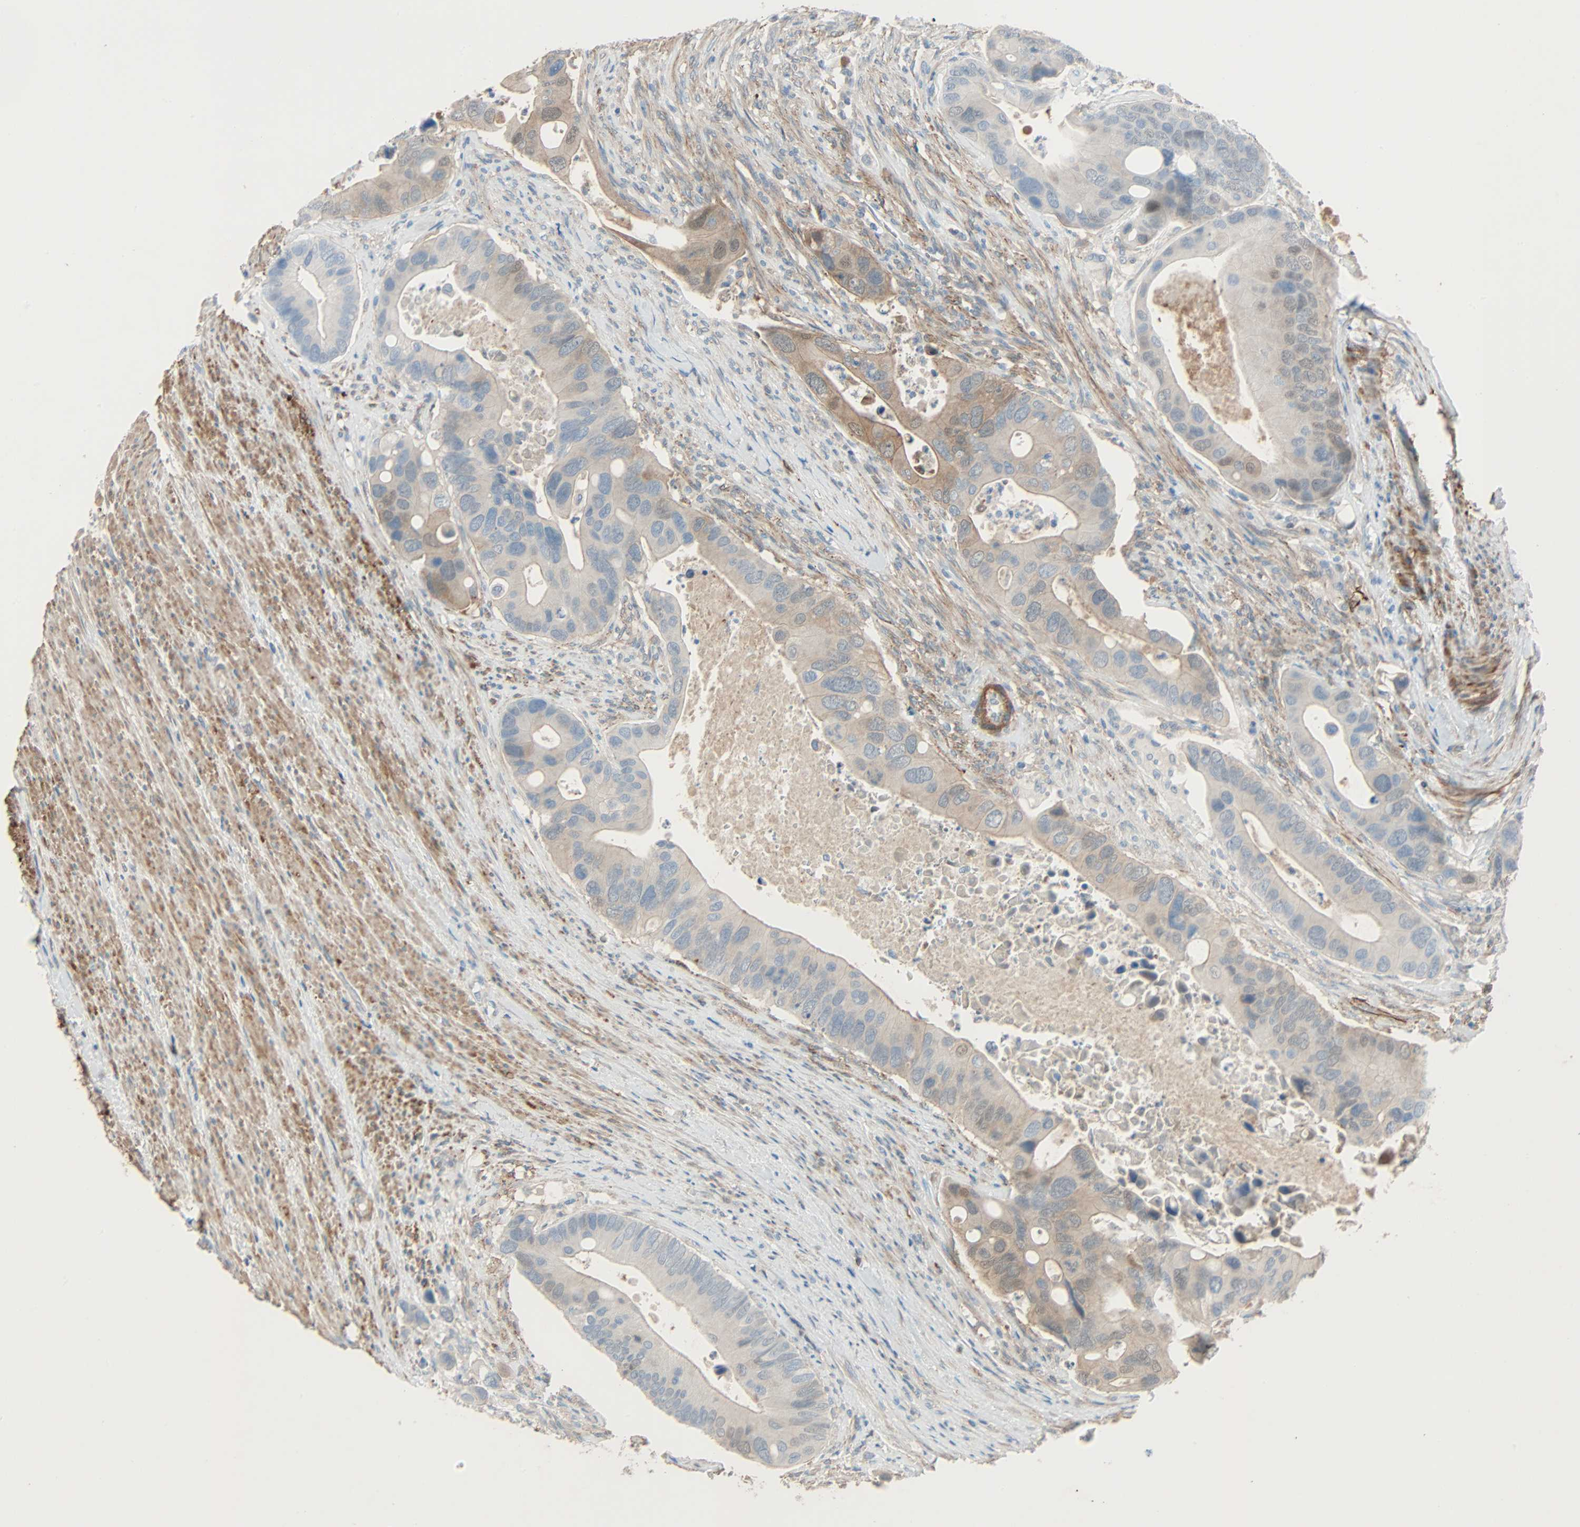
{"staining": {"intensity": "moderate", "quantity": ">75%", "location": "cytoplasmic/membranous"}, "tissue": "colorectal cancer", "cell_type": "Tumor cells", "image_type": "cancer", "snomed": [{"axis": "morphology", "description": "Adenocarcinoma, NOS"}, {"axis": "topography", "description": "Rectum"}], "caption": "Protein analysis of colorectal adenocarcinoma tissue shows moderate cytoplasmic/membranous positivity in about >75% of tumor cells.", "gene": "TNFRSF12A", "patient": {"sex": "female", "age": 57}}